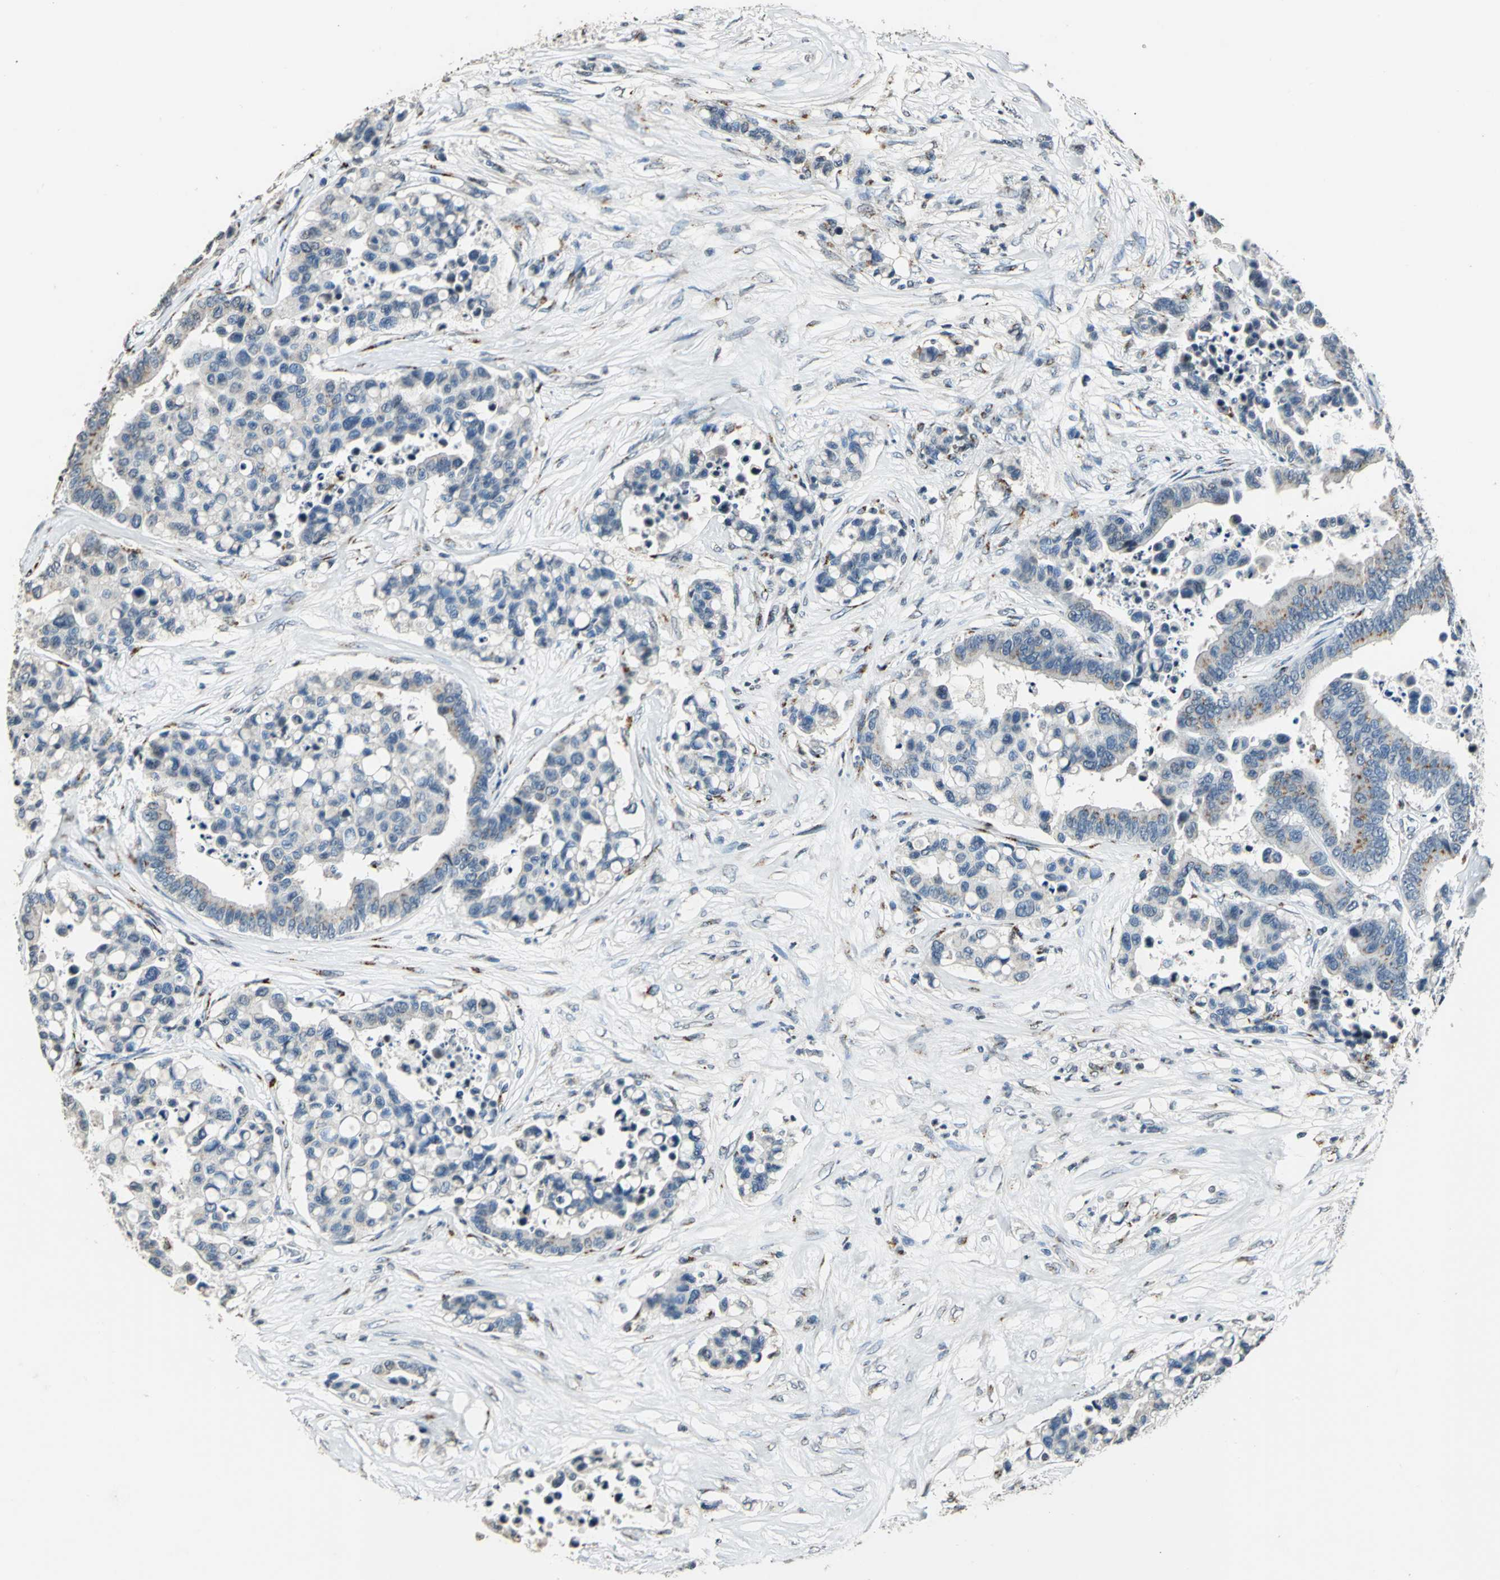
{"staining": {"intensity": "weak", "quantity": "25%-75%", "location": "cytoplasmic/membranous"}, "tissue": "colorectal cancer", "cell_type": "Tumor cells", "image_type": "cancer", "snomed": [{"axis": "morphology", "description": "Adenocarcinoma, NOS"}, {"axis": "topography", "description": "Colon"}], "caption": "Approximately 25%-75% of tumor cells in colorectal cancer display weak cytoplasmic/membranous protein expression as visualized by brown immunohistochemical staining.", "gene": "TMEM115", "patient": {"sex": "male", "age": 82}}